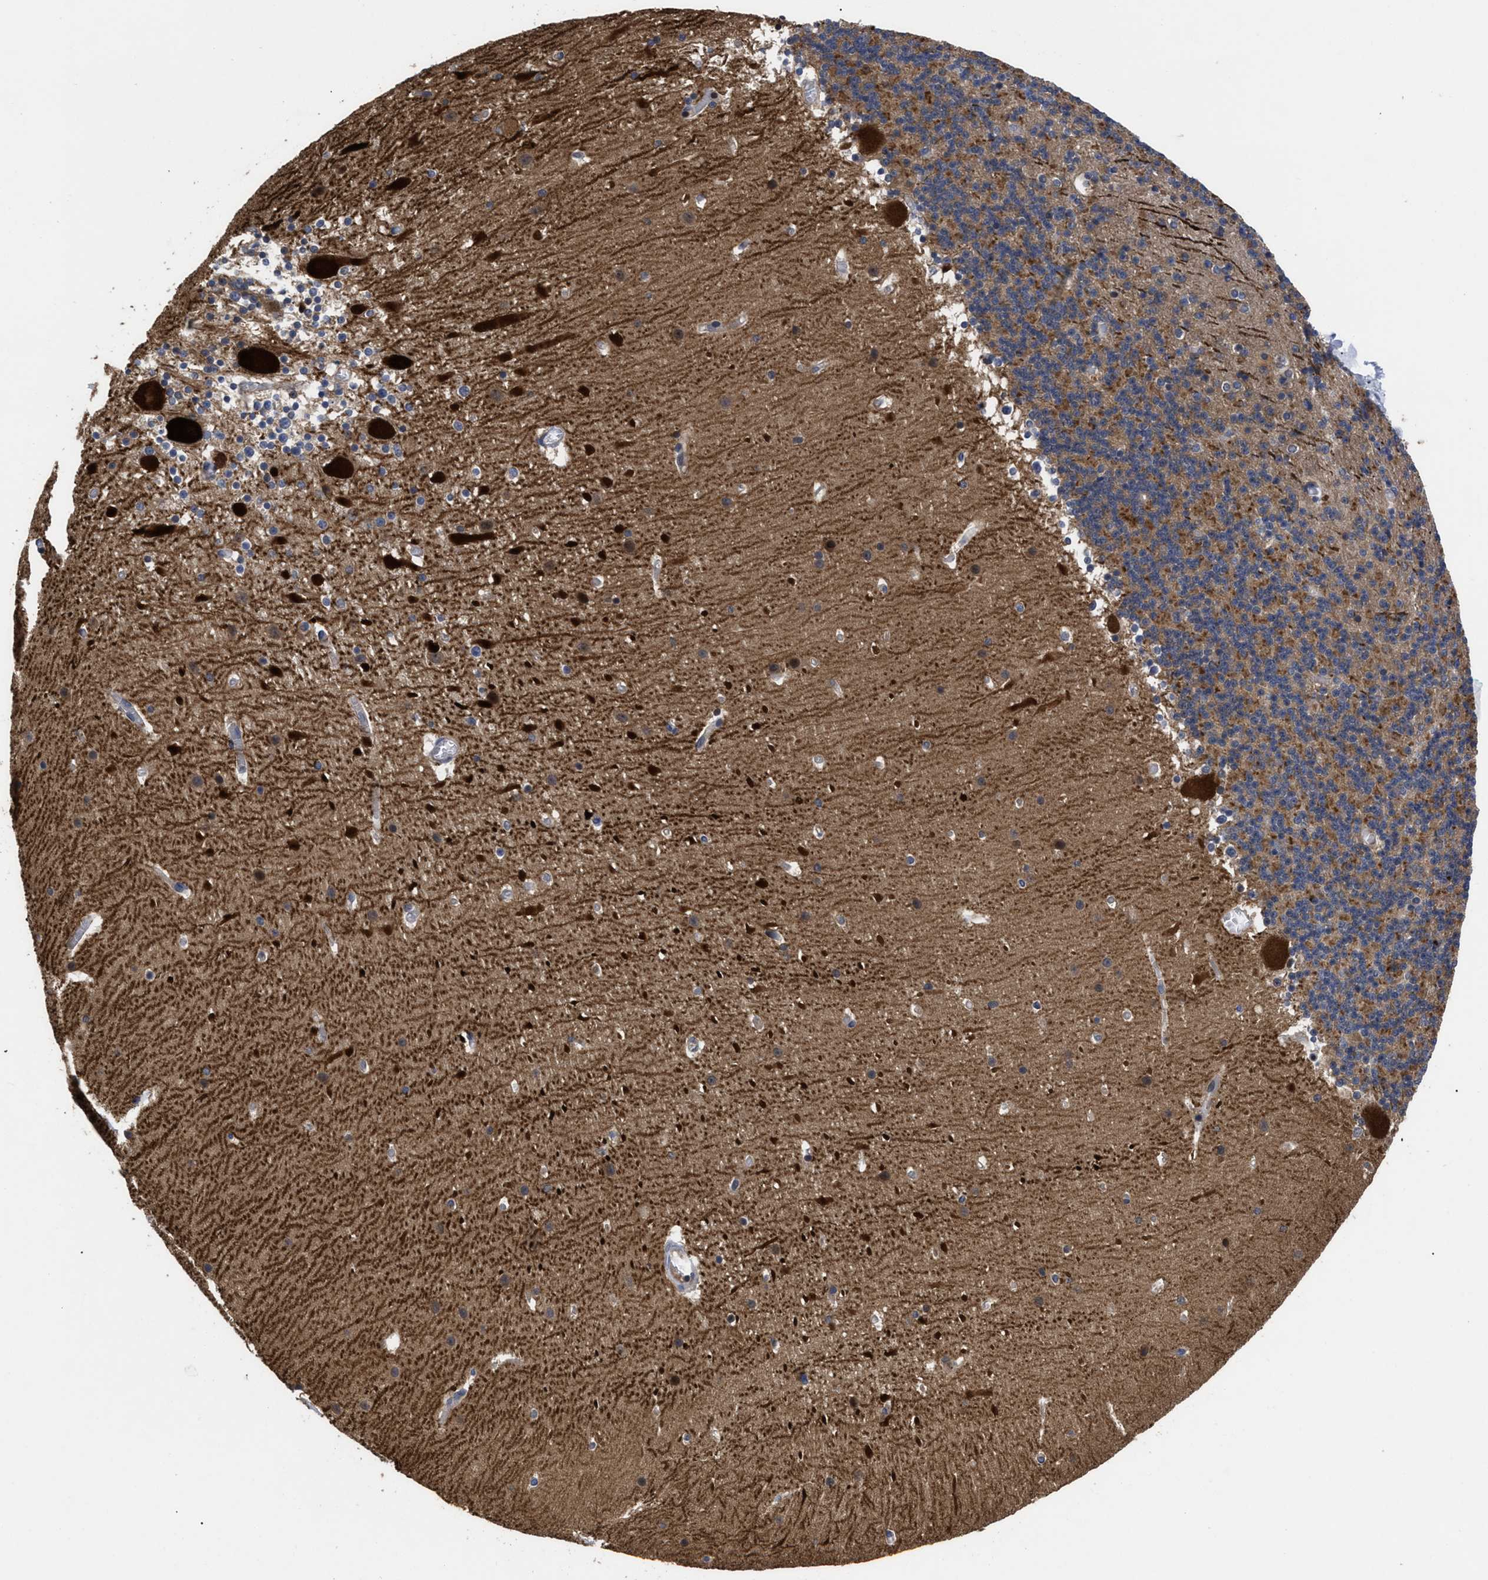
{"staining": {"intensity": "moderate", "quantity": "25%-75%", "location": "cytoplasmic/membranous"}, "tissue": "cerebellum", "cell_type": "Cells in granular layer", "image_type": "normal", "snomed": [{"axis": "morphology", "description": "Normal tissue, NOS"}, {"axis": "topography", "description": "Cerebellum"}], "caption": "Immunohistochemistry (IHC) histopathology image of normal cerebellum stained for a protein (brown), which reveals medium levels of moderate cytoplasmic/membranous staining in approximately 25%-75% of cells in granular layer.", "gene": "FAM200A", "patient": {"sex": "male", "age": 45}}